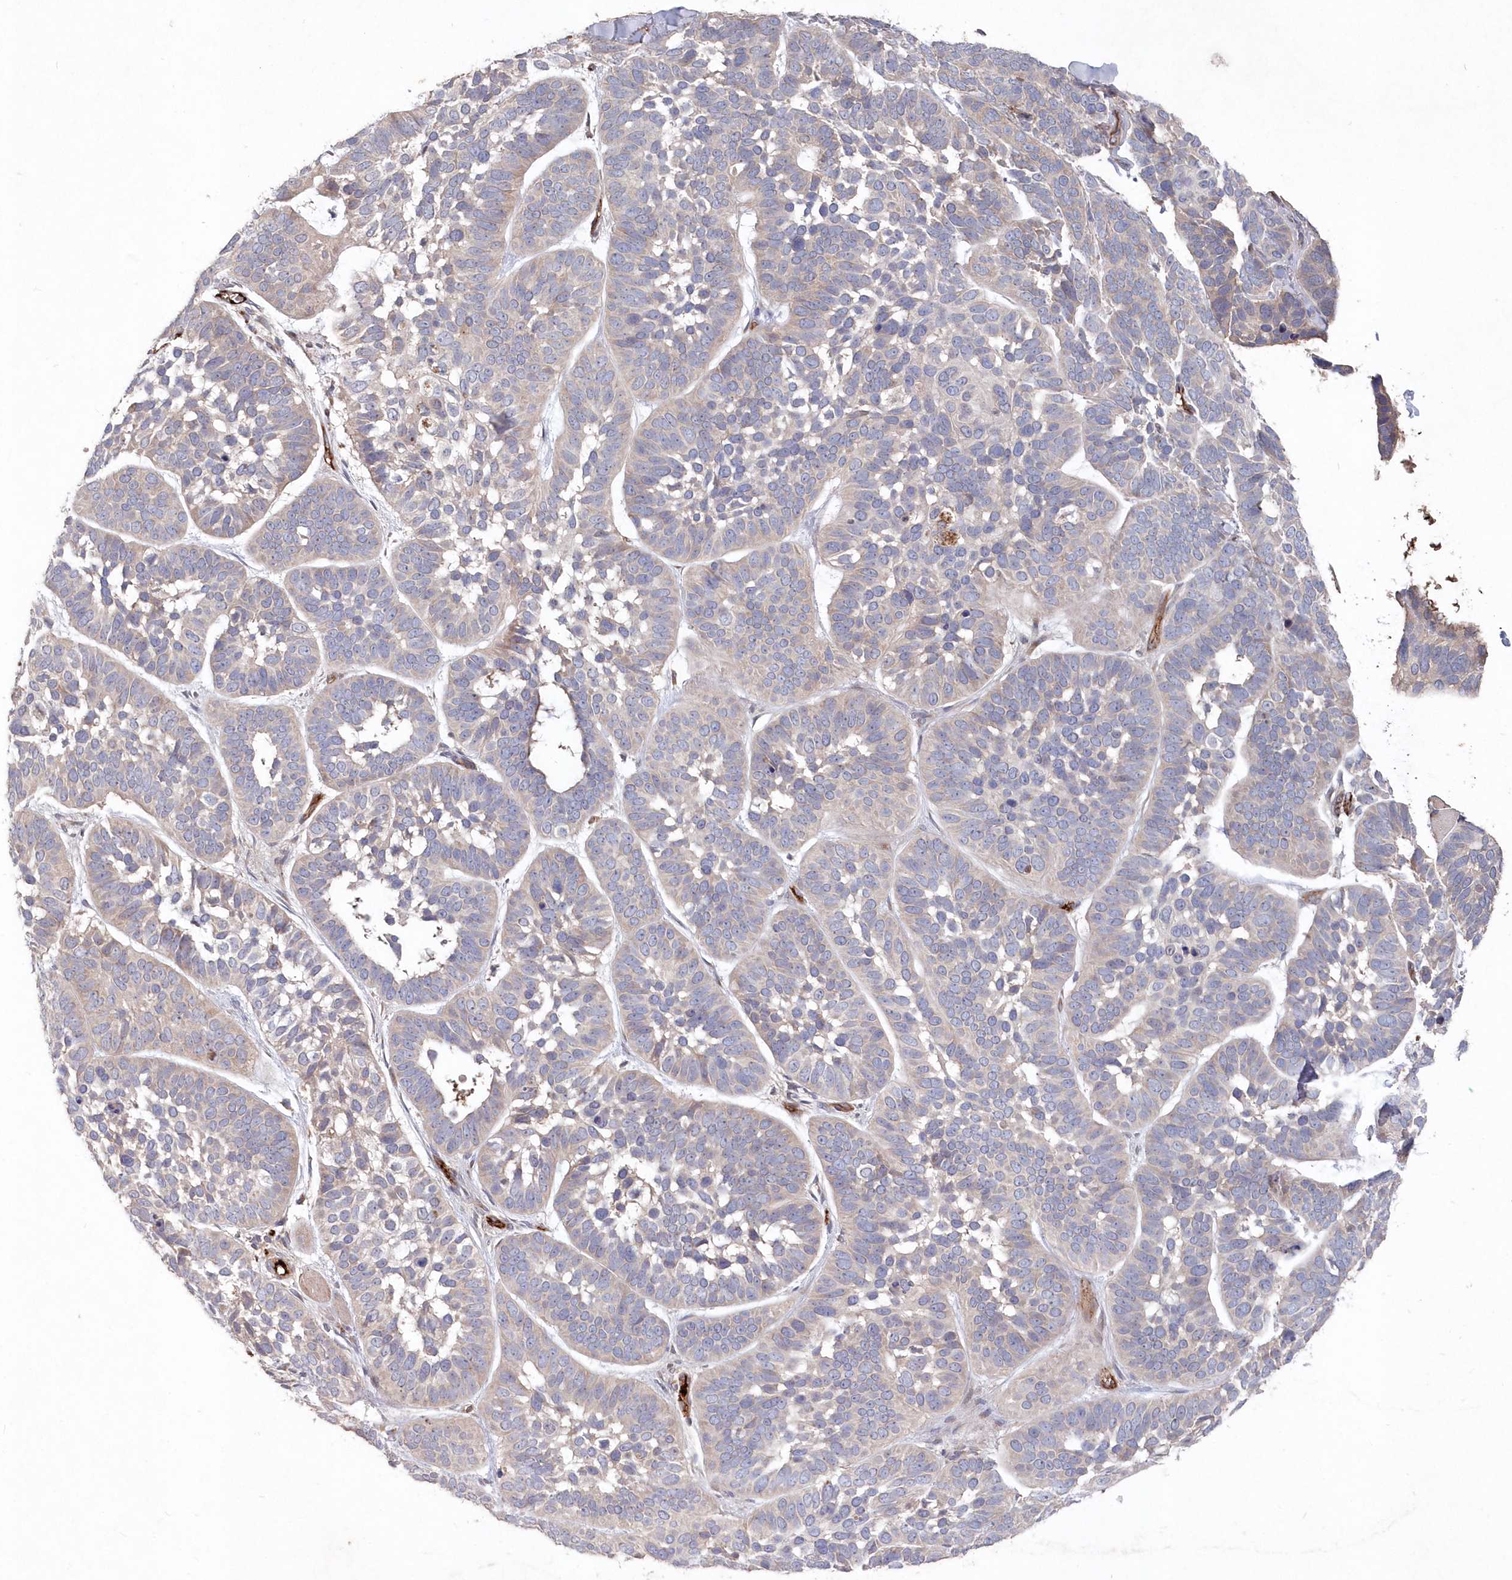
{"staining": {"intensity": "negative", "quantity": "none", "location": "none"}, "tissue": "skin cancer", "cell_type": "Tumor cells", "image_type": "cancer", "snomed": [{"axis": "morphology", "description": "Basal cell carcinoma"}, {"axis": "topography", "description": "Skin"}], "caption": "Immunohistochemical staining of skin cancer (basal cell carcinoma) displays no significant positivity in tumor cells. (DAB (3,3'-diaminobenzidine) IHC, high magnification).", "gene": "ABHD14B", "patient": {"sex": "male", "age": 62}}